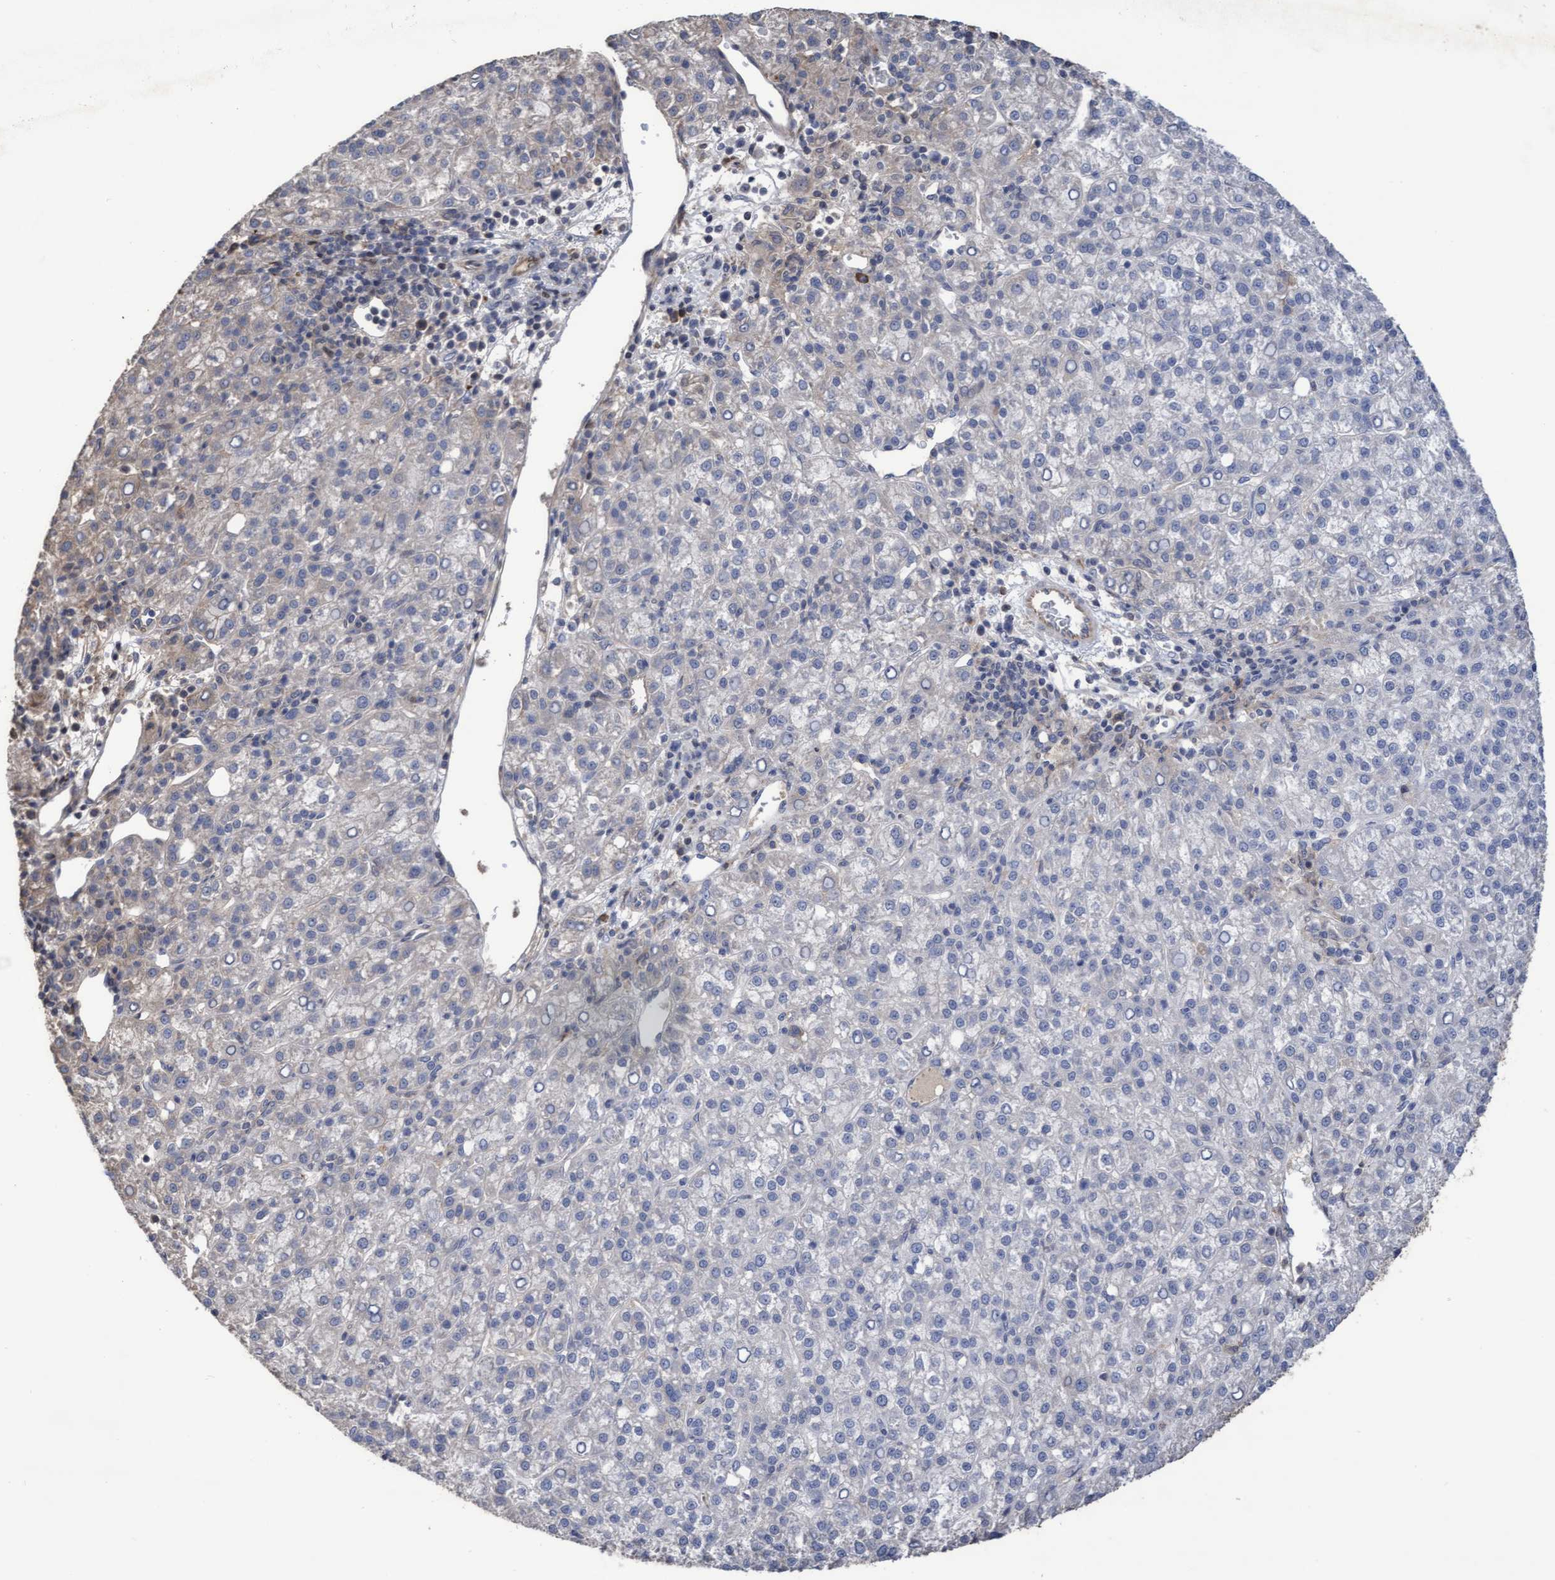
{"staining": {"intensity": "negative", "quantity": "none", "location": "none"}, "tissue": "liver cancer", "cell_type": "Tumor cells", "image_type": "cancer", "snomed": [{"axis": "morphology", "description": "Carcinoma, Hepatocellular, NOS"}, {"axis": "topography", "description": "Liver"}], "caption": "A photomicrograph of human liver hepatocellular carcinoma is negative for staining in tumor cells. Nuclei are stained in blue.", "gene": "KRT24", "patient": {"sex": "female", "age": 58}}